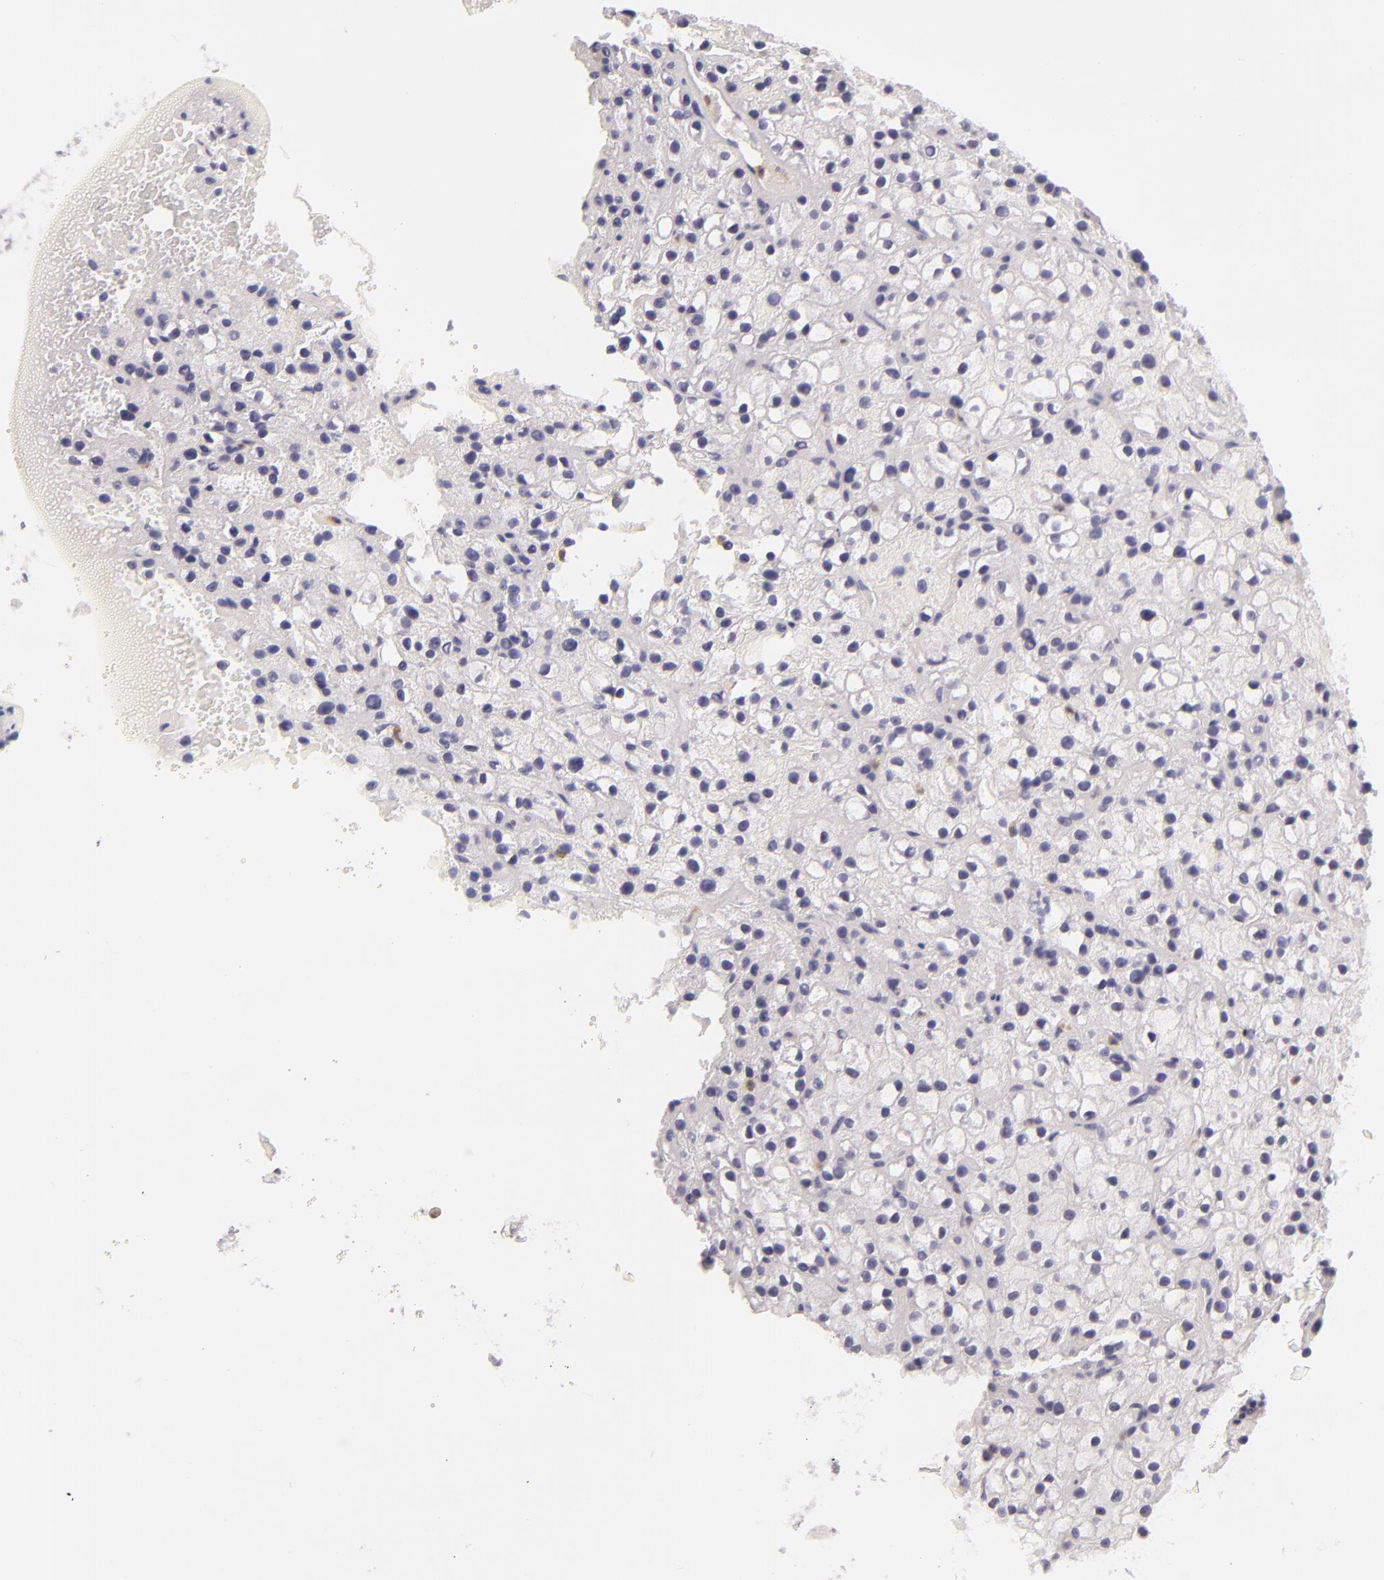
{"staining": {"intensity": "negative", "quantity": "none", "location": "none"}, "tissue": "parathyroid gland", "cell_type": "Glandular cells", "image_type": "normal", "snomed": [{"axis": "morphology", "description": "Normal tissue, NOS"}, {"axis": "topography", "description": "Parathyroid gland"}], "caption": "This is a micrograph of immunohistochemistry (IHC) staining of benign parathyroid gland, which shows no expression in glandular cells. (Stains: DAB (3,3'-diaminobenzidine) immunohistochemistry with hematoxylin counter stain, Microscopy: brightfield microscopy at high magnification).", "gene": "FAM181A", "patient": {"sex": "female", "age": 71}}